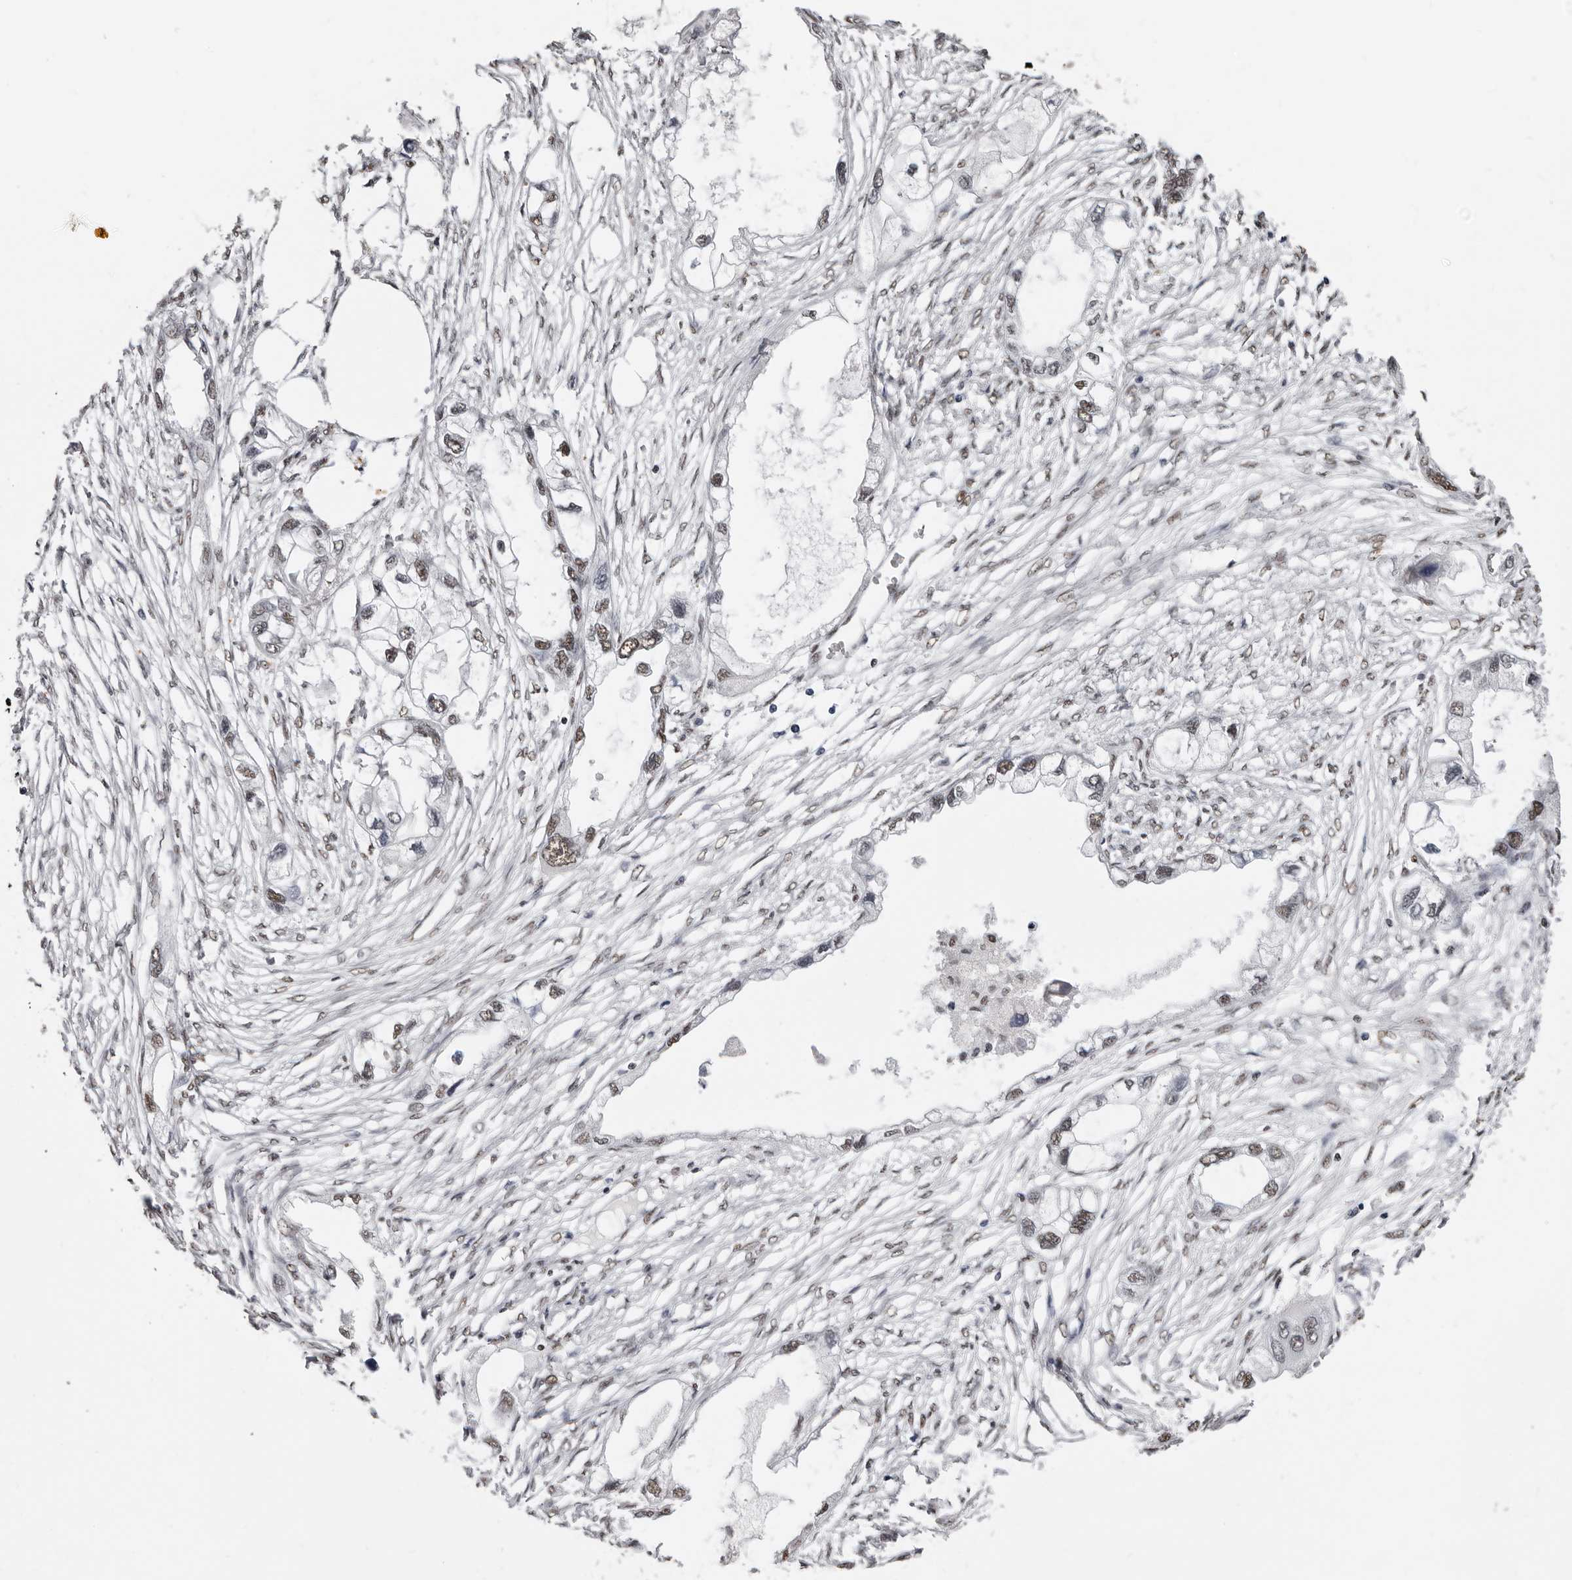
{"staining": {"intensity": "moderate", "quantity": "<25%", "location": "nuclear"}, "tissue": "endometrial cancer", "cell_type": "Tumor cells", "image_type": "cancer", "snomed": [{"axis": "morphology", "description": "Adenocarcinoma, NOS"}, {"axis": "morphology", "description": "Adenocarcinoma, metastatic, NOS"}, {"axis": "topography", "description": "Adipose tissue"}, {"axis": "topography", "description": "Endometrium"}], "caption": "Endometrial metastatic adenocarcinoma stained with IHC displays moderate nuclear positivity in about <25% of tumor cells.", "gene": "SCAF4", "patient": {"sex": "female", "age": 67}}